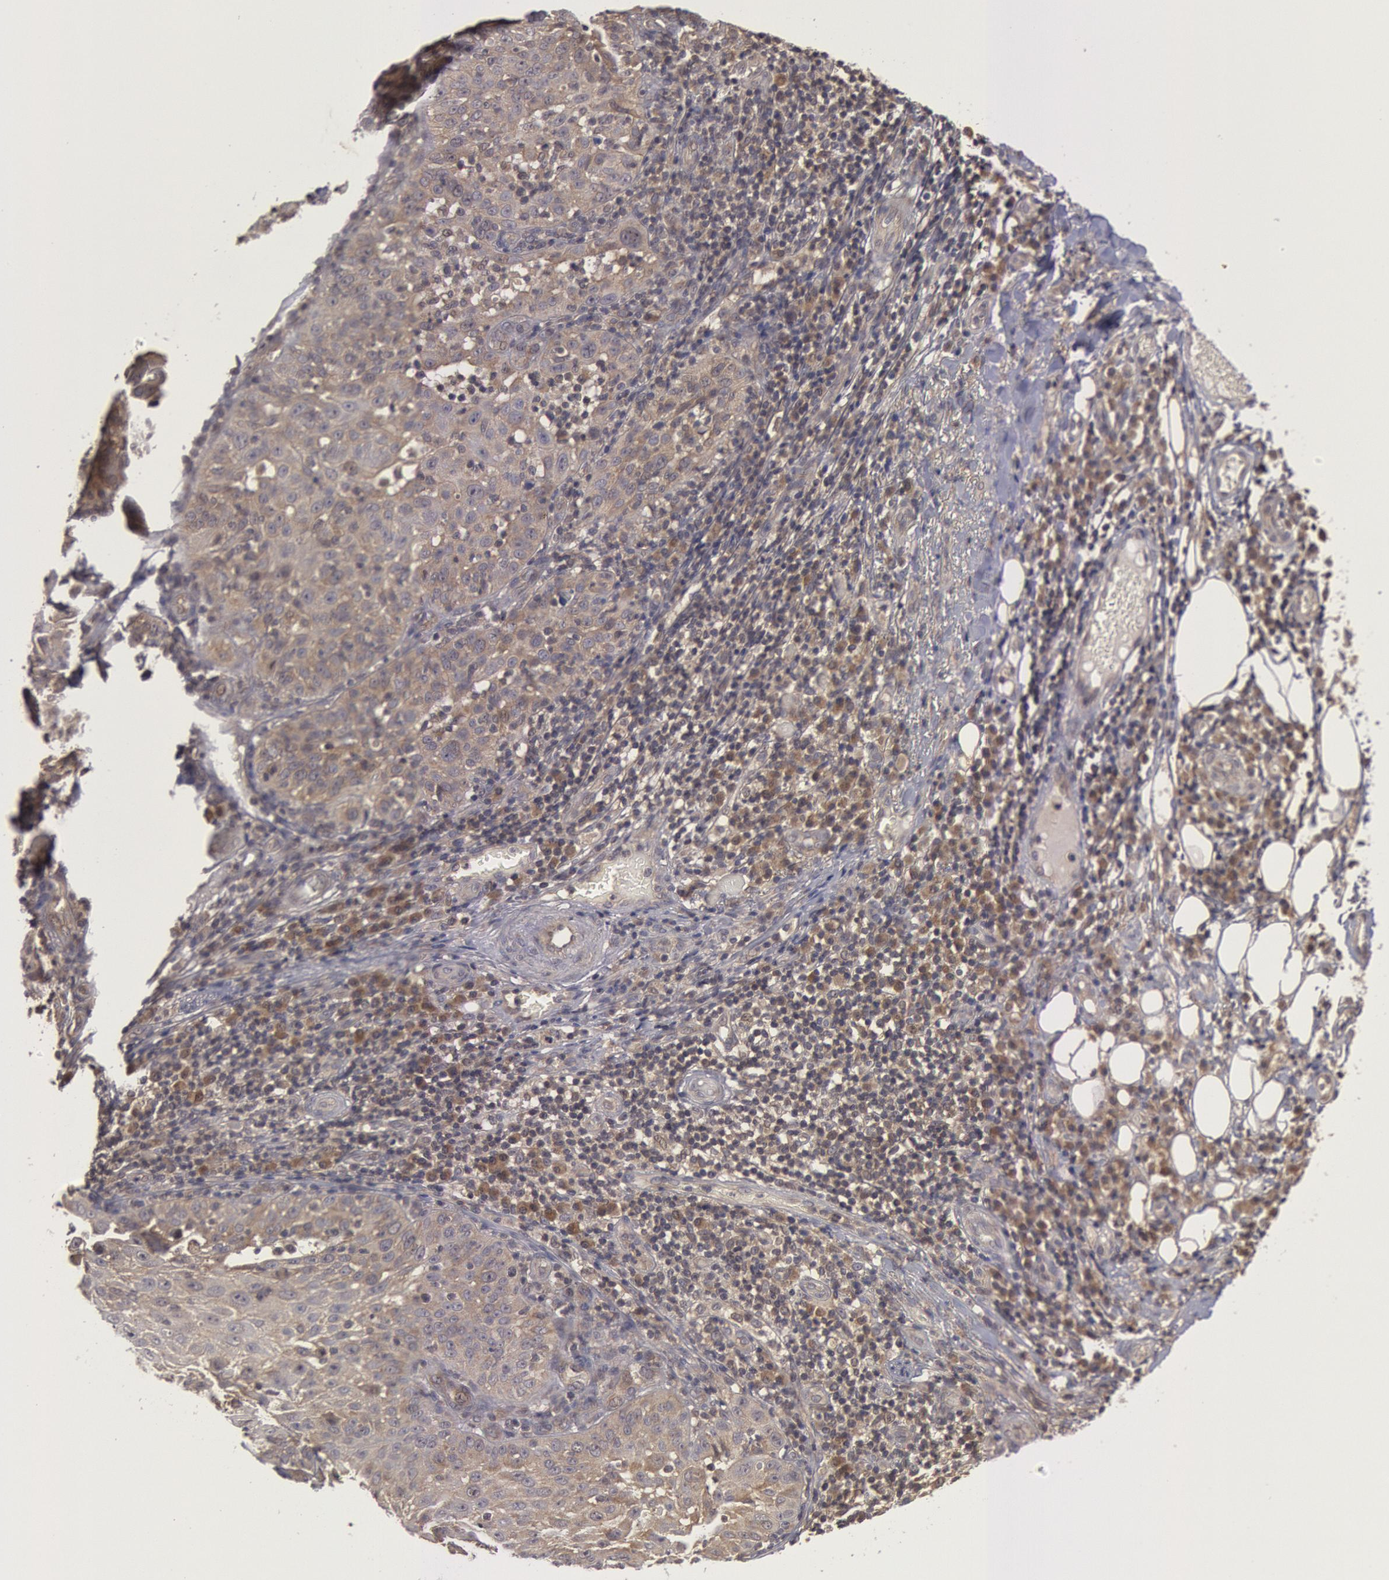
{"staining": {"intensity": "weak", "quantity": ">75%", "location": "cytoplasmic/membranous"}, "tissue": "skin cancer", "cell_type": "Tumor cells", "image_type": "cancer", "snomed": [{"axis": "morphology", "description": "Squamous cell carcinoma, NOS"}, {"axis": "topography", "description": "Skin"}], "caption": "Brown immunohistochemical staining in skin cancer exhibits weak cytoplasmic/membranous expression in about >75% of tumor cells.", "gene": "BRAF", "patient": {"sex": "female", "age": 89}}